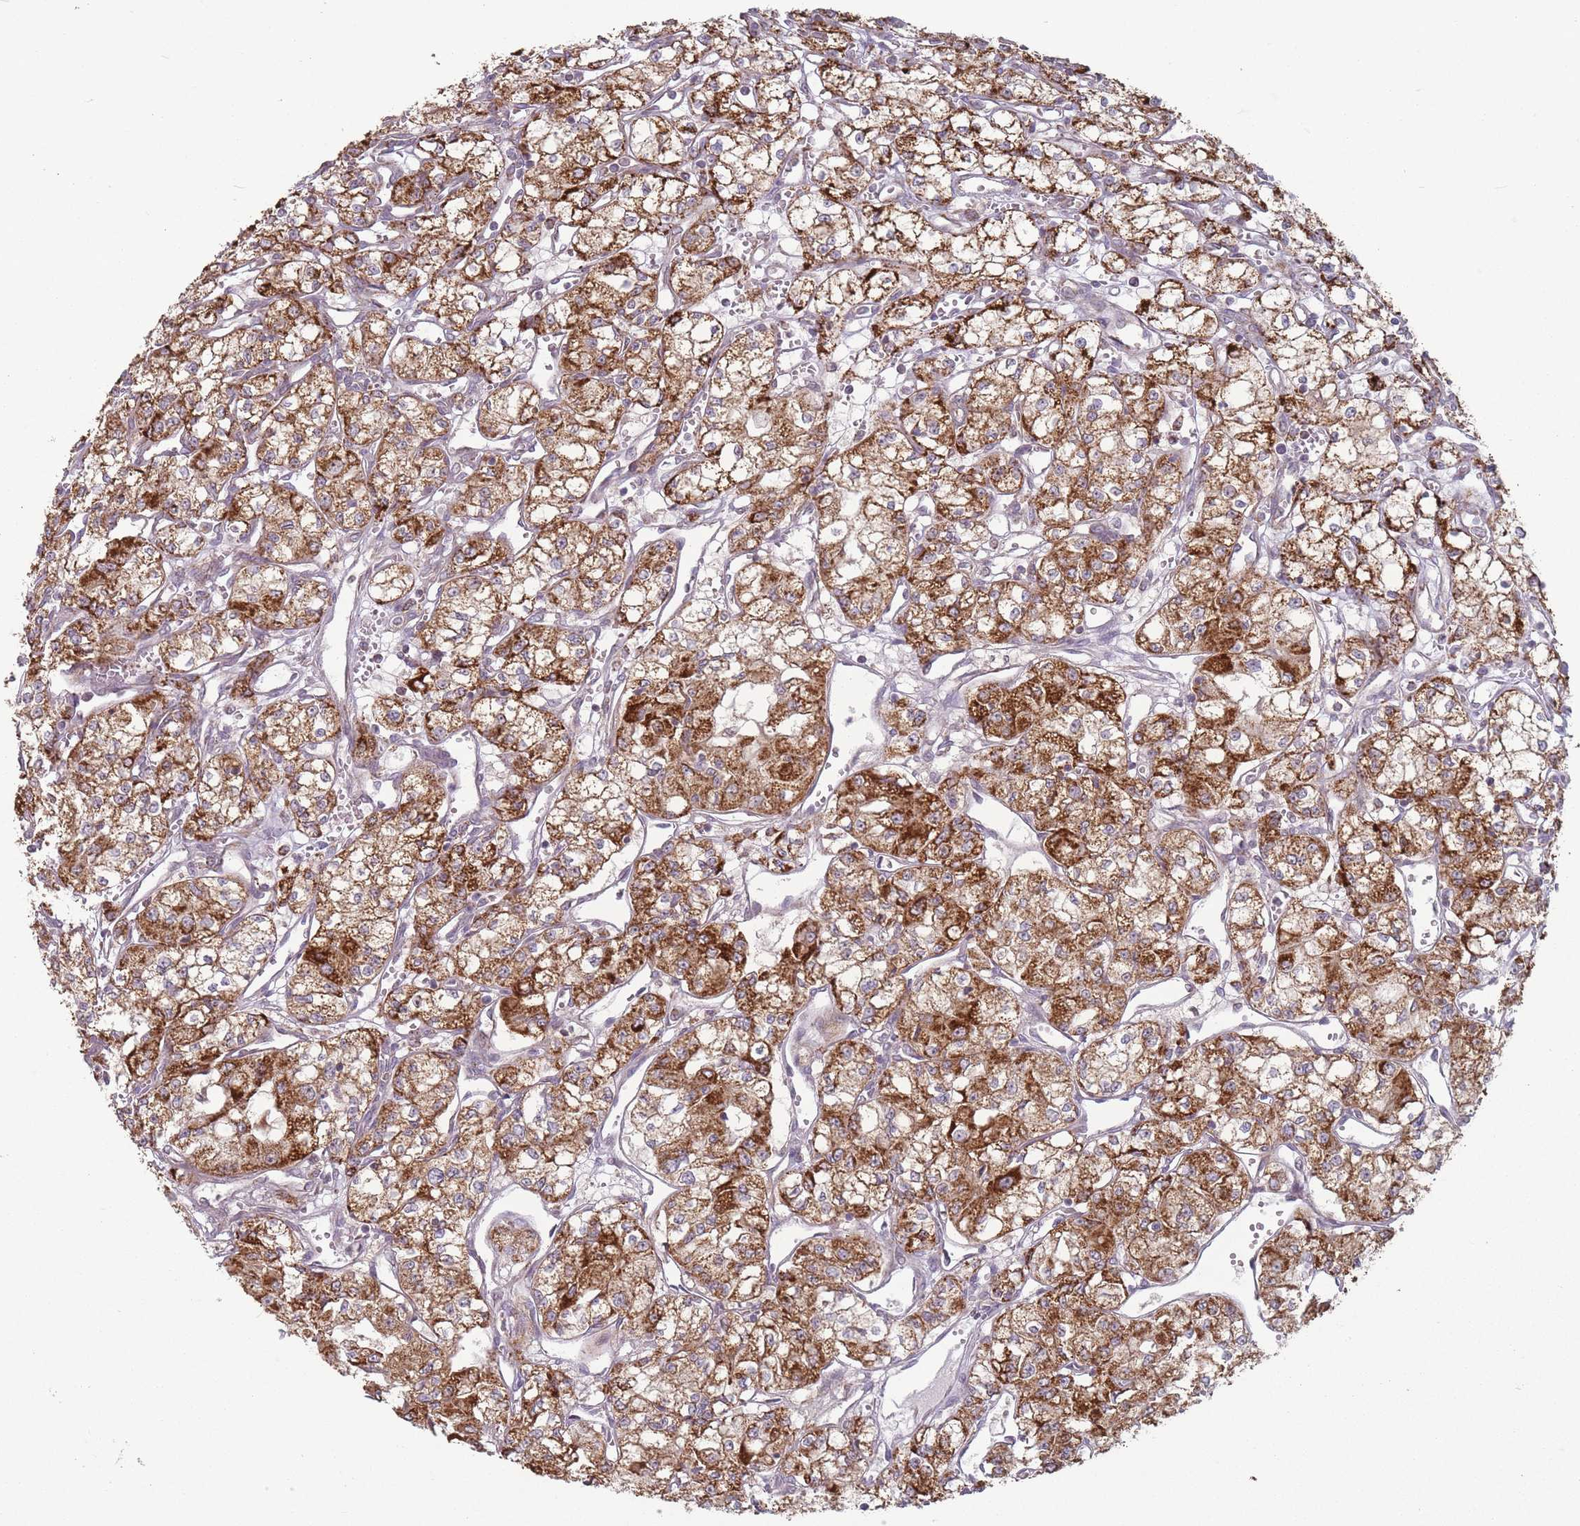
{"staining": {"intensity": "strong", "quantity": ">75%", "location": "cytoplasmic/membranous"}, "tissue": "renal cancer", "cell_type": "Tumor cells", "image_type": "cancer", "snomed": [{"axis": "morphology", "description": "Adenocarcinoma, NOS"}, {"axis": "topography", "description": "Kidney"}], "caption": "Renal cancer (adenocarcinoma) stained with DAB (3,3'-diaminobenzidine) IHC reveals high levels of strong cytoplasmic/membranous staining in approximately >75% of tumor cells.", "gene": "OR10Q1", "patient": {"sex": "male", "age": 59}}